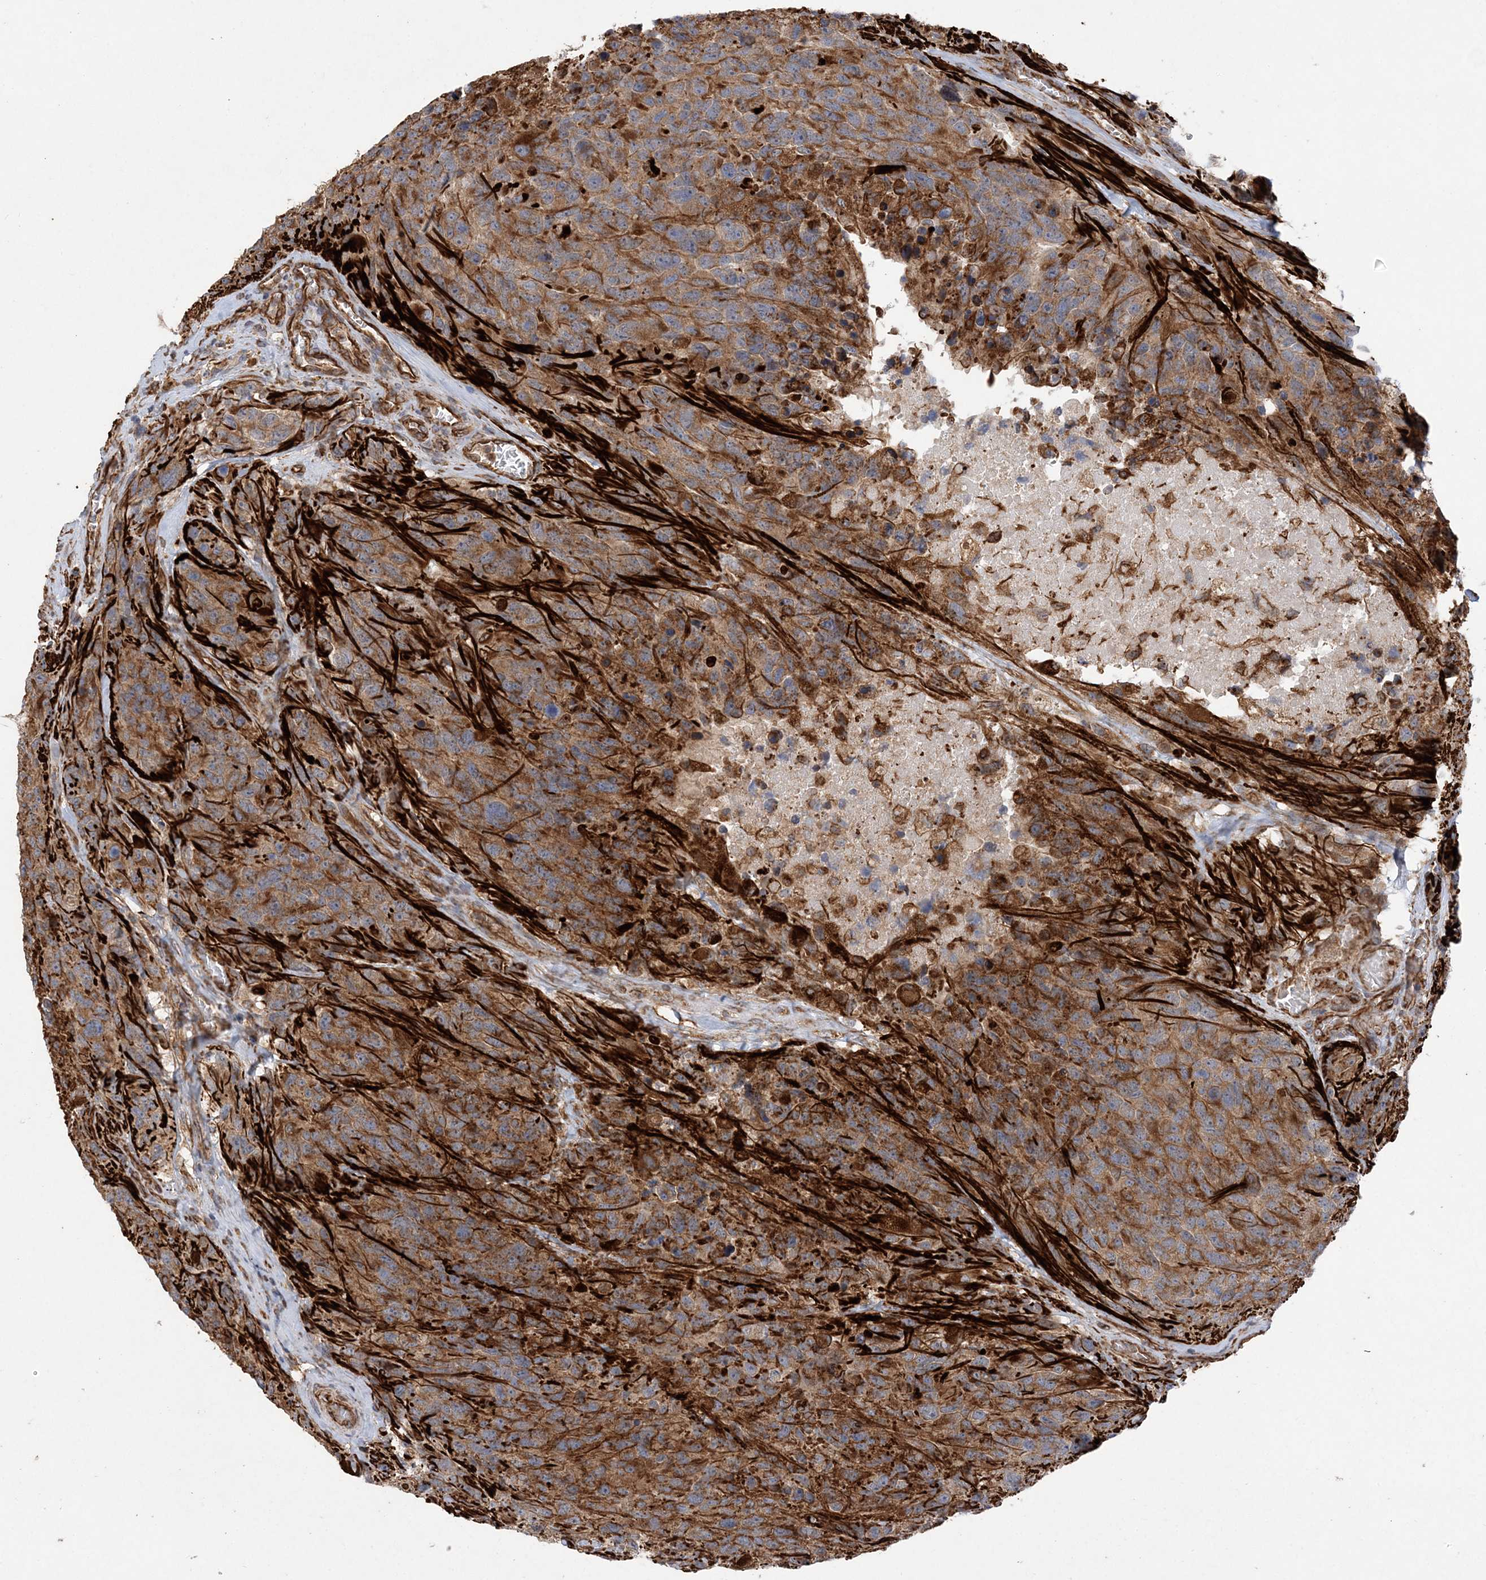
{"staining": {"intensity": "moderate", "quantity": "25%-75%", "location": "cytoplasmic/membranous"}, "tissue": "glioma", "cell_type": "Tumor cells", "image_type": "cancer", "snomed": [{"axis": "morphology", "description": "Glioma, malignant, High grade"}, {"axis": "topography", "description": "Brain"}], "caption": "DAB immunohistochemical staining of glioma reveals moderate cytoplasmic/membranous protein expression in approximately 25%-75% of tumor cells. The protein of interest is shown in brown color, while the nuclei are stained blue.", "gene": "FAM114A2", "patient": {"sex": "male", "age": 69}}